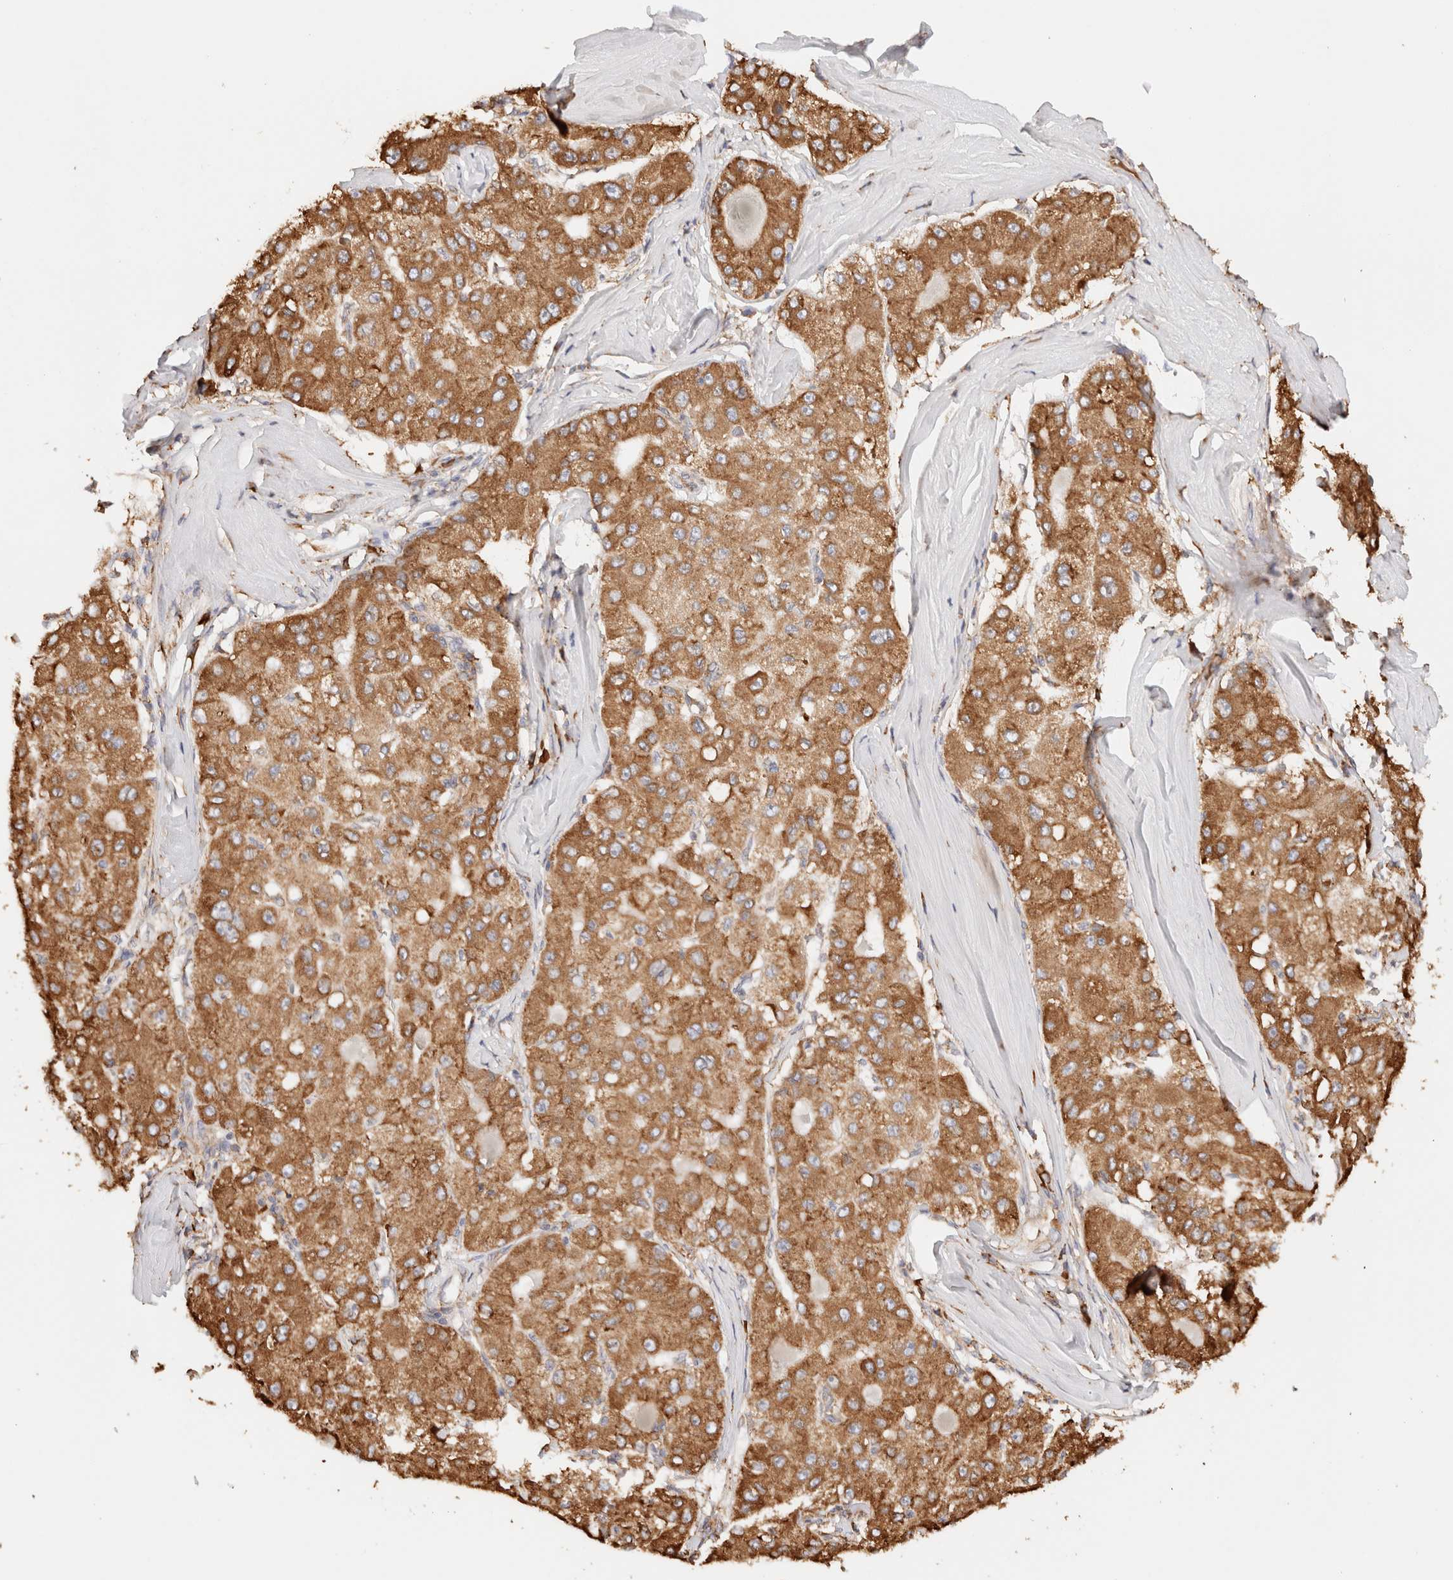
{"staining": {"intensity": "moderate", "quantity": ">75%", "location": "cytoplasmic/membranous"}, "tissue": "liver cancer", "cell_type": "Tumor cells", "image_type": "cancer", "snomed": [{"axis": "morphology", "description": "Carcinoma, Hepatocellular, NOS"}, {"axis": "topography", "description": "Liver"}], "caption": "This micrograph reveals immunohistochemistry staining of human liver hepatocellular carcinoma, with medium moderate cytoplasmic/membranous positivity in approximately >75% of tumor cells.", "gene": "FER", "patient": {"sex": "male", "age": 80}}